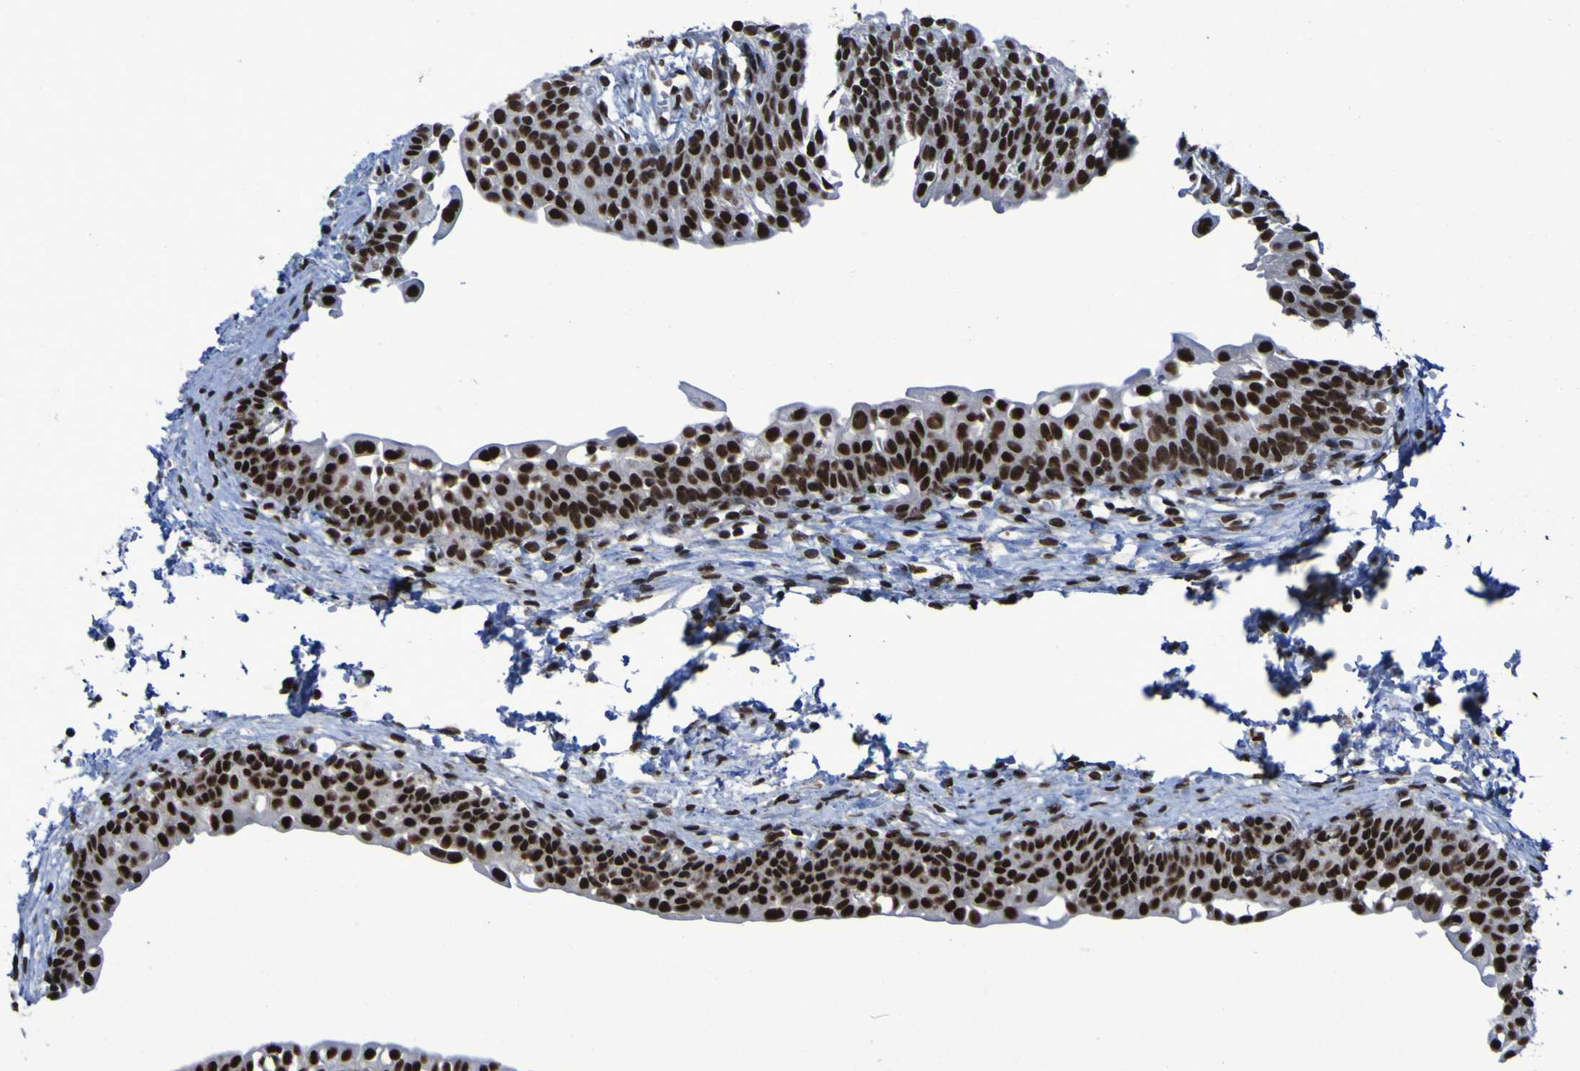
{"staining": {"intensity": "strong", "quantity": ">75%", "location": "nuclear"}, "tissue": "urinary bladder", "cell_type": "Urothelial cells", "image_type": "normal", "snomed": [{"axis": "morphology", "description": "Normal tissue, NOS"}, {"axis": "topography", "description": "Urinary bladder"}], "caption": "The image exhibits immunohistochemical staining of benign urinary bladder. There is strong nuclear positivity is appreciated in approximately >75% of urothelial cells. The staining was performed using DAB (3,3'-diaminobenzidine), with brown indicating positive protein expression. Nuclei are stained blue with hematoxylin.", "gene": "HNRNPR", "patient": {"sex": "male", "age": 55}}